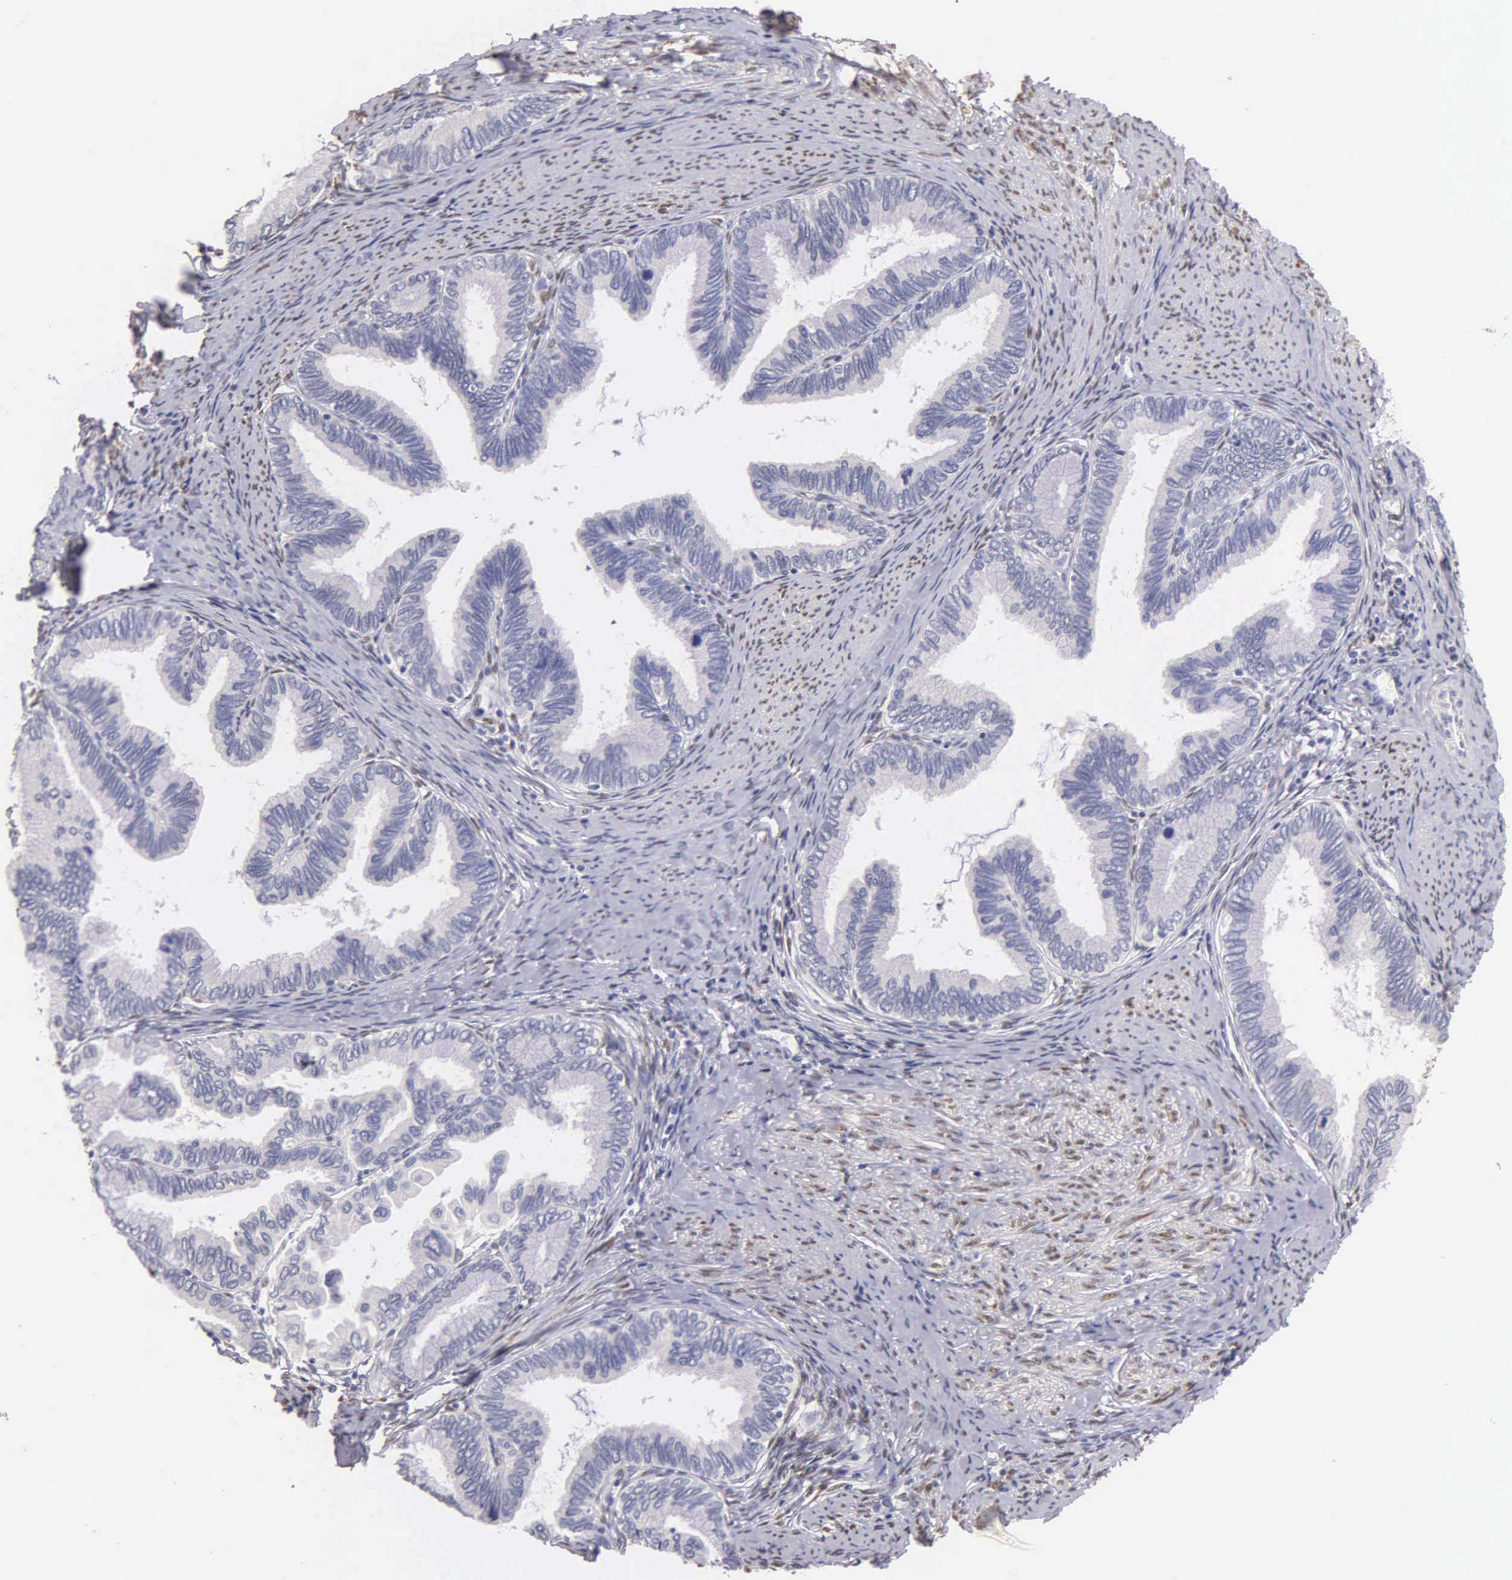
{"staining": {"intensity": "negative", "quantity": "none", "location": "none"}, "tissue": "cervical cancer", "cell_type": "Tumor cells", "image_type": "cancer", "snomed": [{"axis": "morphology", "description": "Adenocarcinoma, NOS"}, {"axis": "topography", "description": "Cervix"}], "caption": "This is an immunohistochemistry (IHC) histopathology image of human cervical adenocarcinoma. There is no expression in tumor cells.", "gene": "ESR1", "patient": {"sex": "female", "age": 49}}